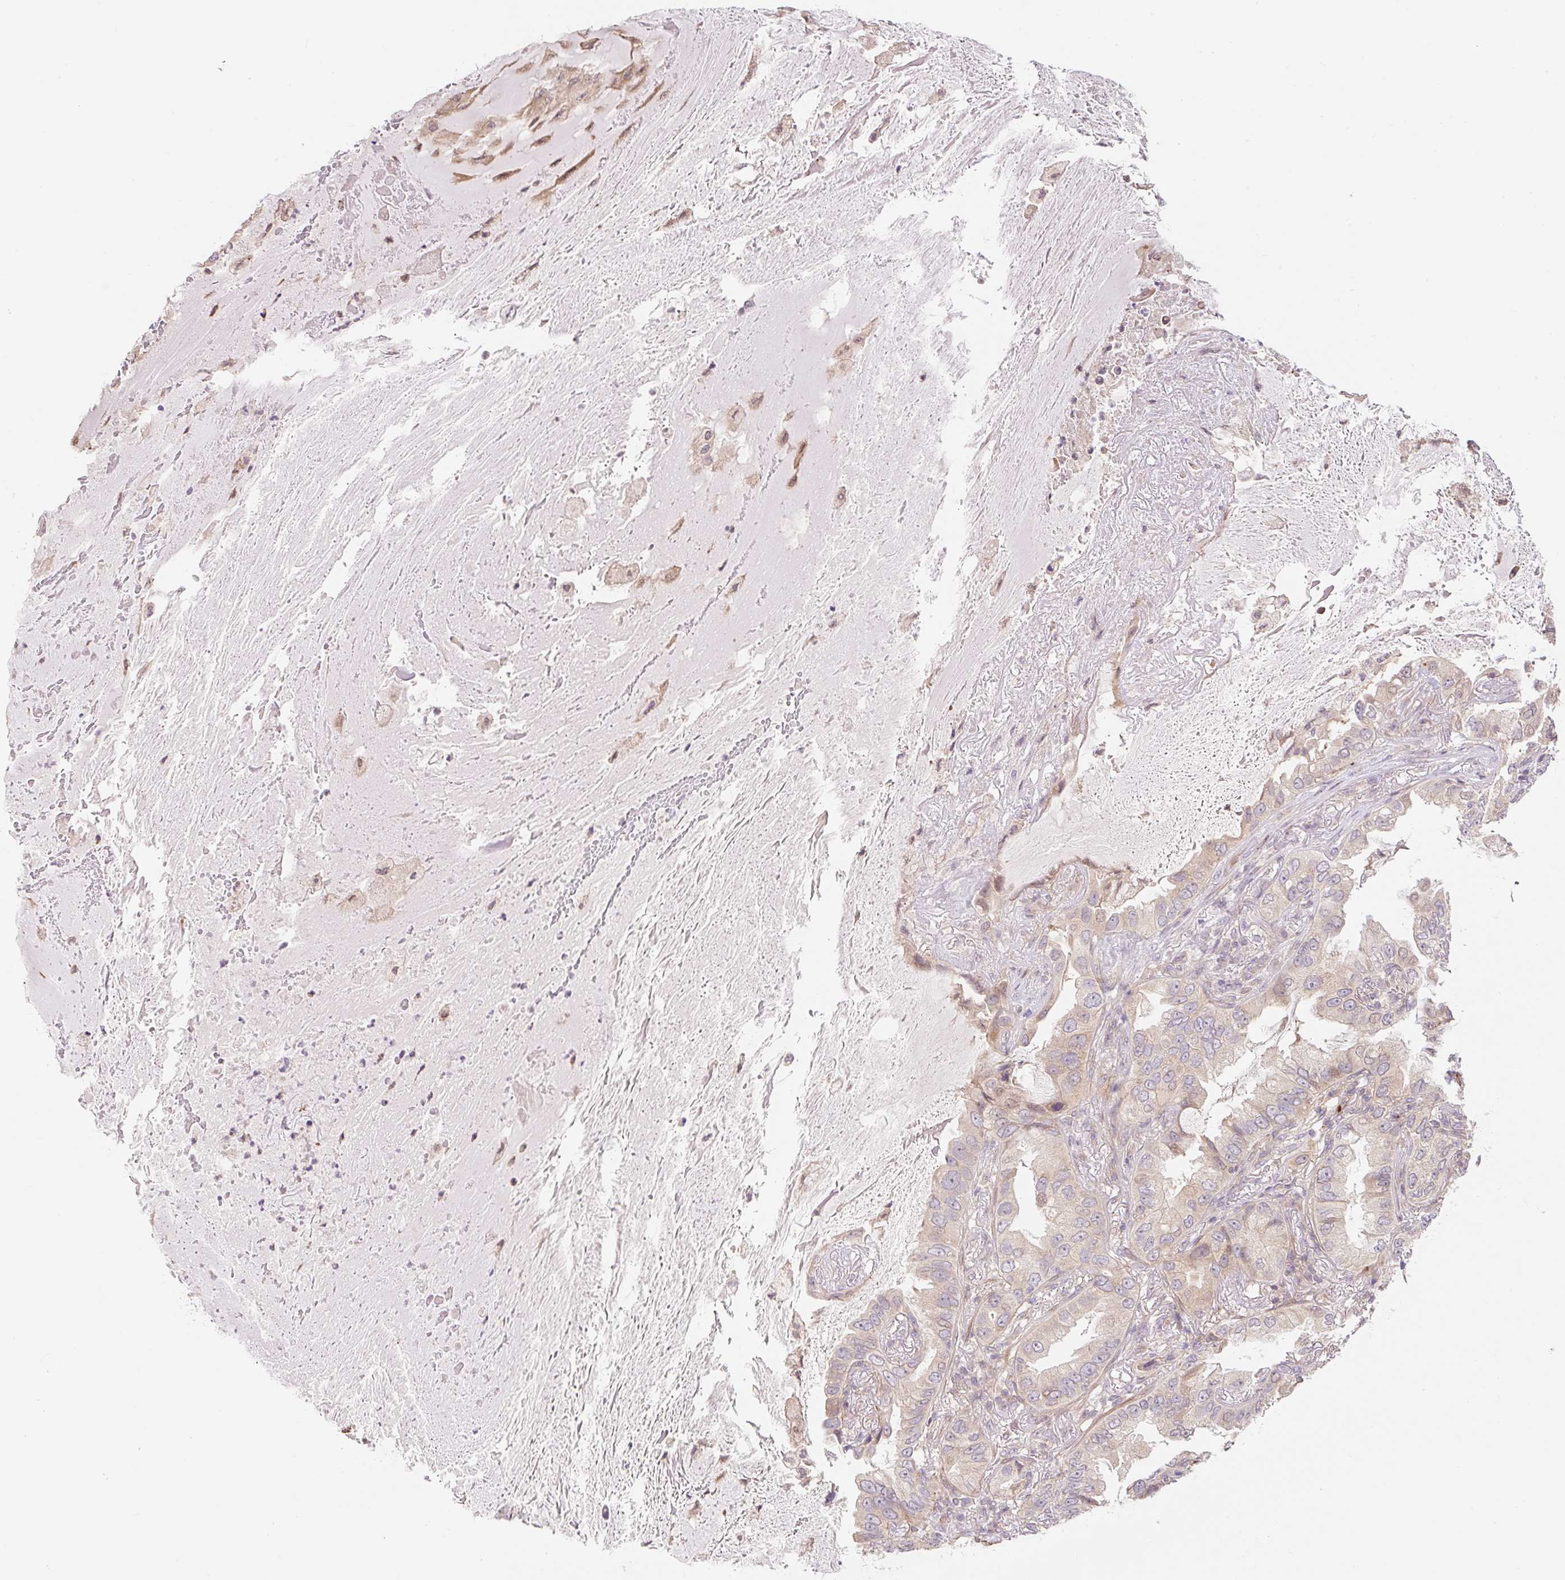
{"staining": {"intensity": "weak", "quantity": "<25%", "location": "cytoplasmic/membranous"}, "tissue": "lung cancer", "cell_type": "Tumor cells", "image_type": "cancer", "snomed": [{"axis": "morphology", "description": "Adenocarcinoma, NOS"}, {"axis": "topography", "description": "Lung"}], "caption": "Immunohistochemistry (IHC) of human adenocarcinoma (lung) displays no staining in tumor cells.", "gene": "EMC10", "patient": {"sex": "female", "age": 69}}